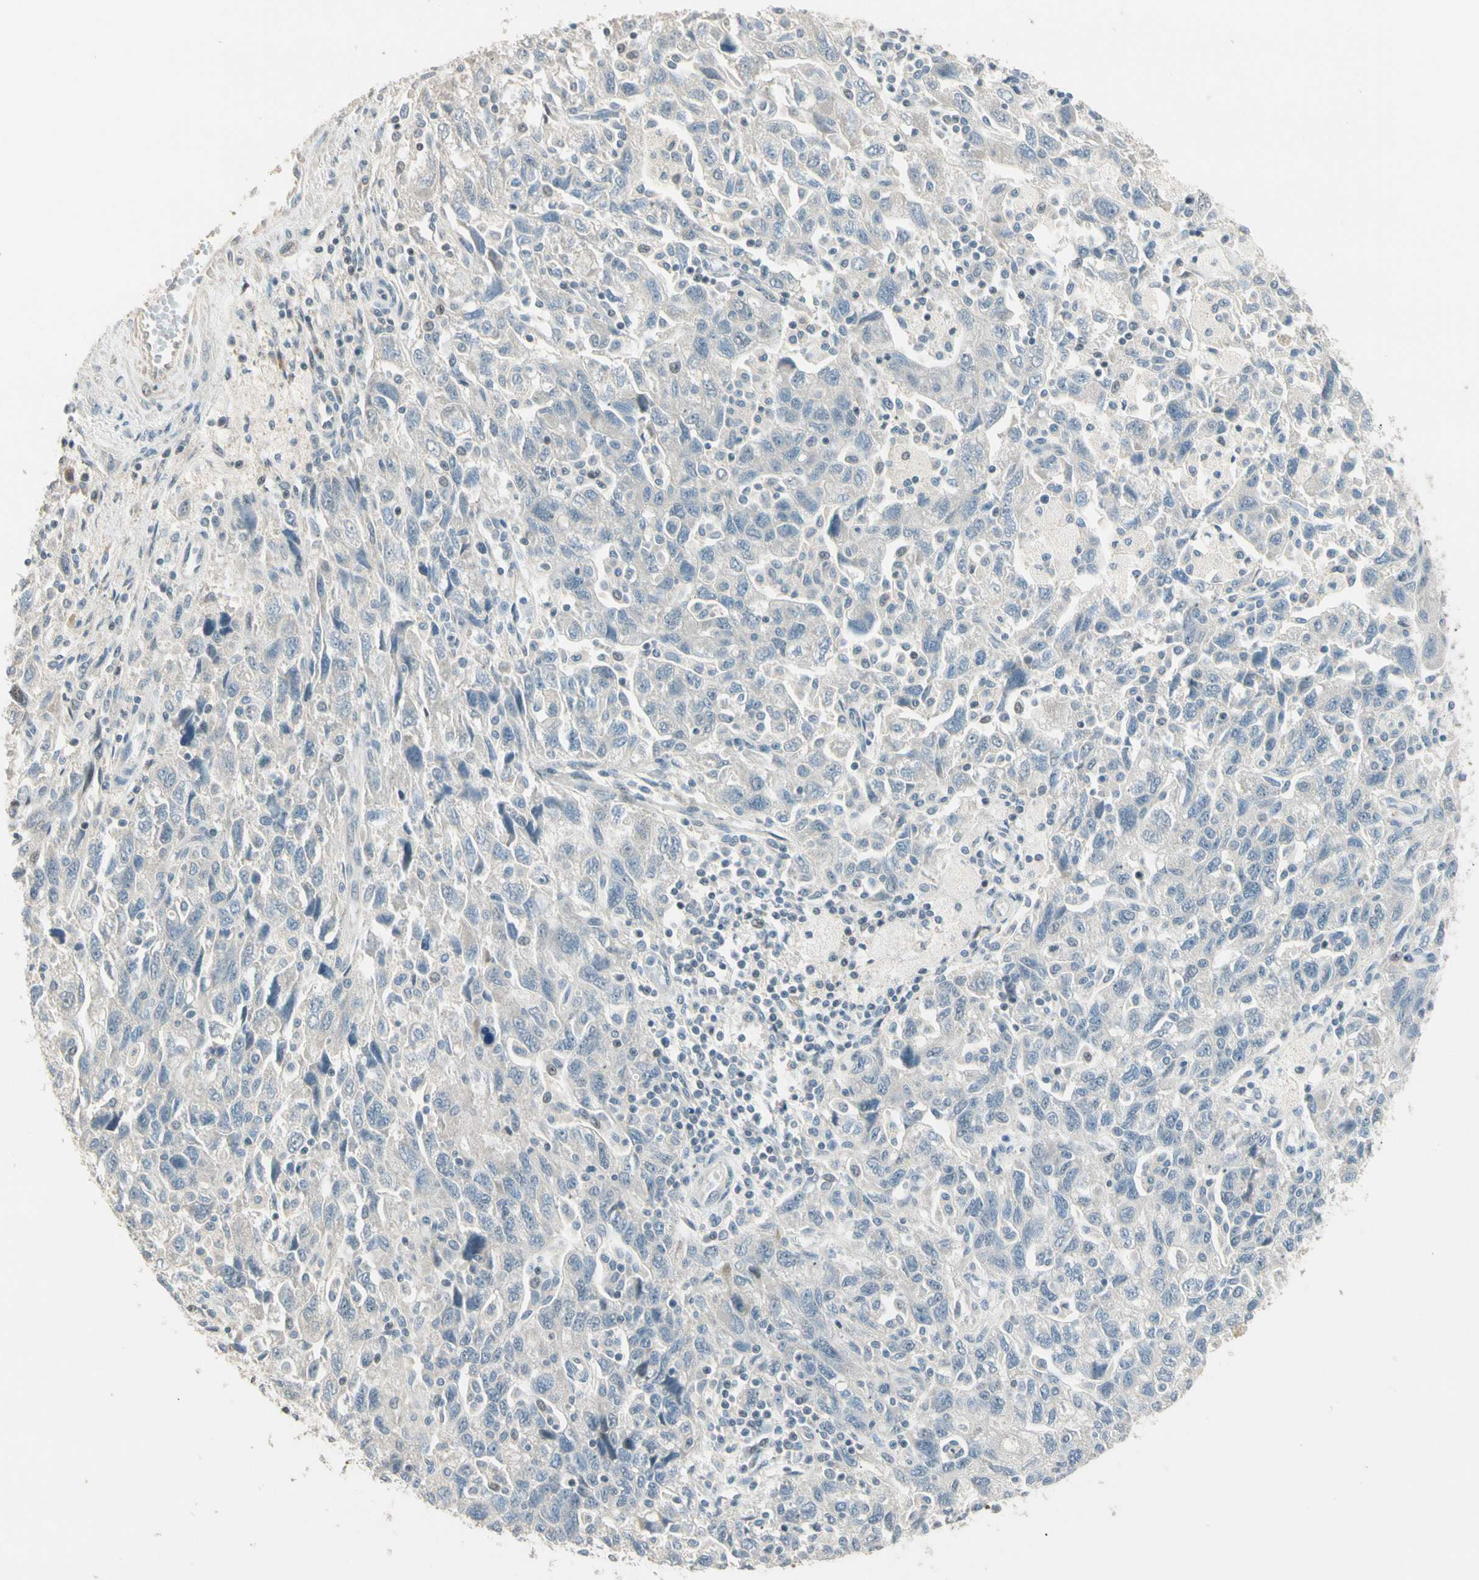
{"staining": {"intensity": "negative", "quantity": "none", "location": "none"}, "tissue": "ovarian cancer", "cell_type": "Tumor cells", "image_type": "cancer", "snomed": [{"axis": "morphology", "description": "Carcinoma, NOS"}, {"axis": "morphology", "description": "Cystadenocarcinoma, serous, NOS"}, {"axis": "topography", "description": "Ovary"}], "caption": "Immunohistochemical staining of human ovarian cancer reveals no significant expression in tumor cells.", "gene": "GNE", "patient": {"sex": "female", "age": 69}}